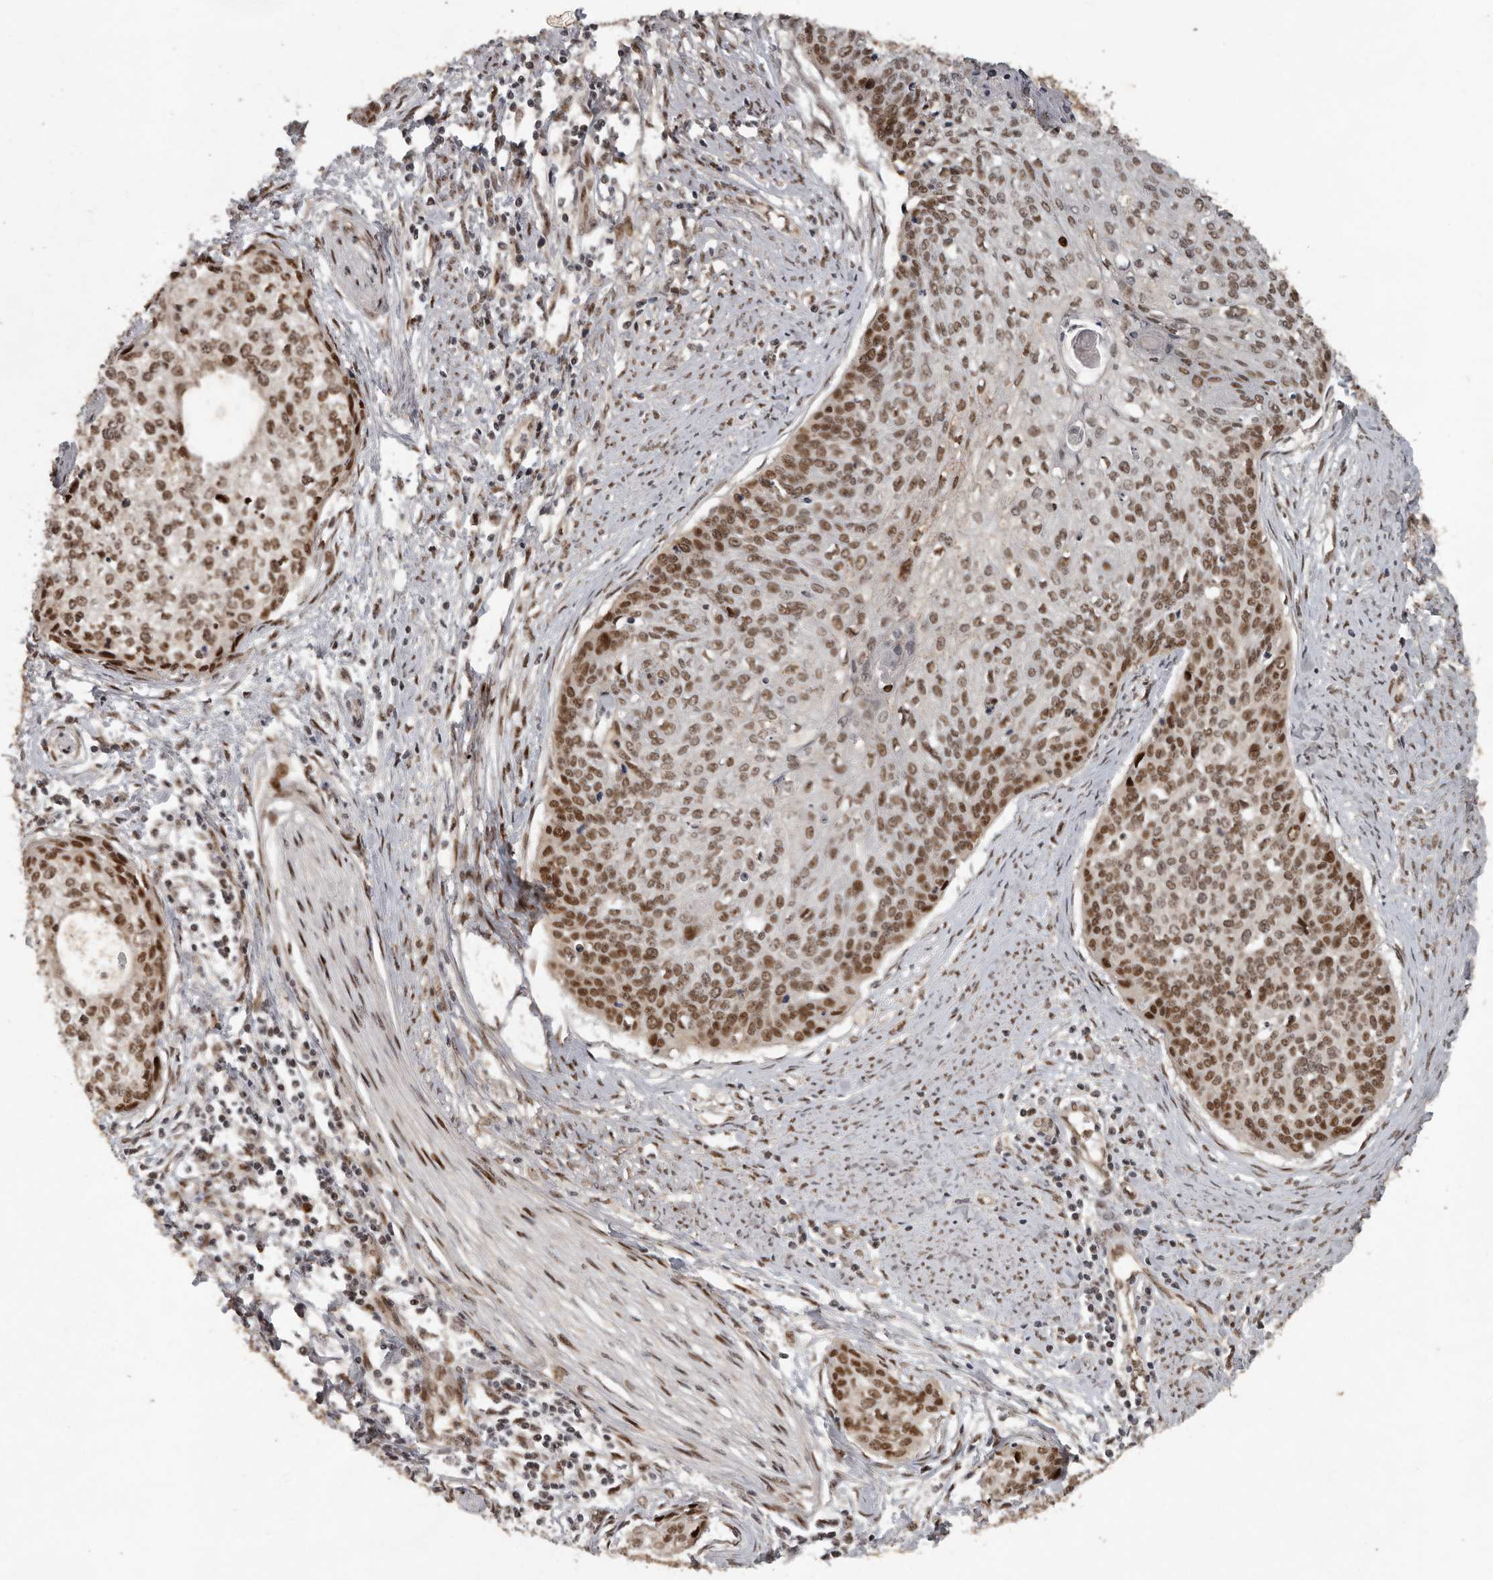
{"staining": {"intensity": "strong", "quantity": ">75%", "location": "nuclear"}, "tissue": "cervical cancer", "cell_type": "Tumor cells", "image_type": "cancer", "snomed": [{"axis": "morphology", "description": "Squamous cell carcinoma, NOS"}, {"axis": "topography", "description": "Cervix"}], "caption": "Protein analysis of cervical squamous cell carcinoma tissue reveals strong nuclear positivity in about >75% of tumor cells.", "gene": "CDC27", "patient": {"sex": "female", "age": 37}}